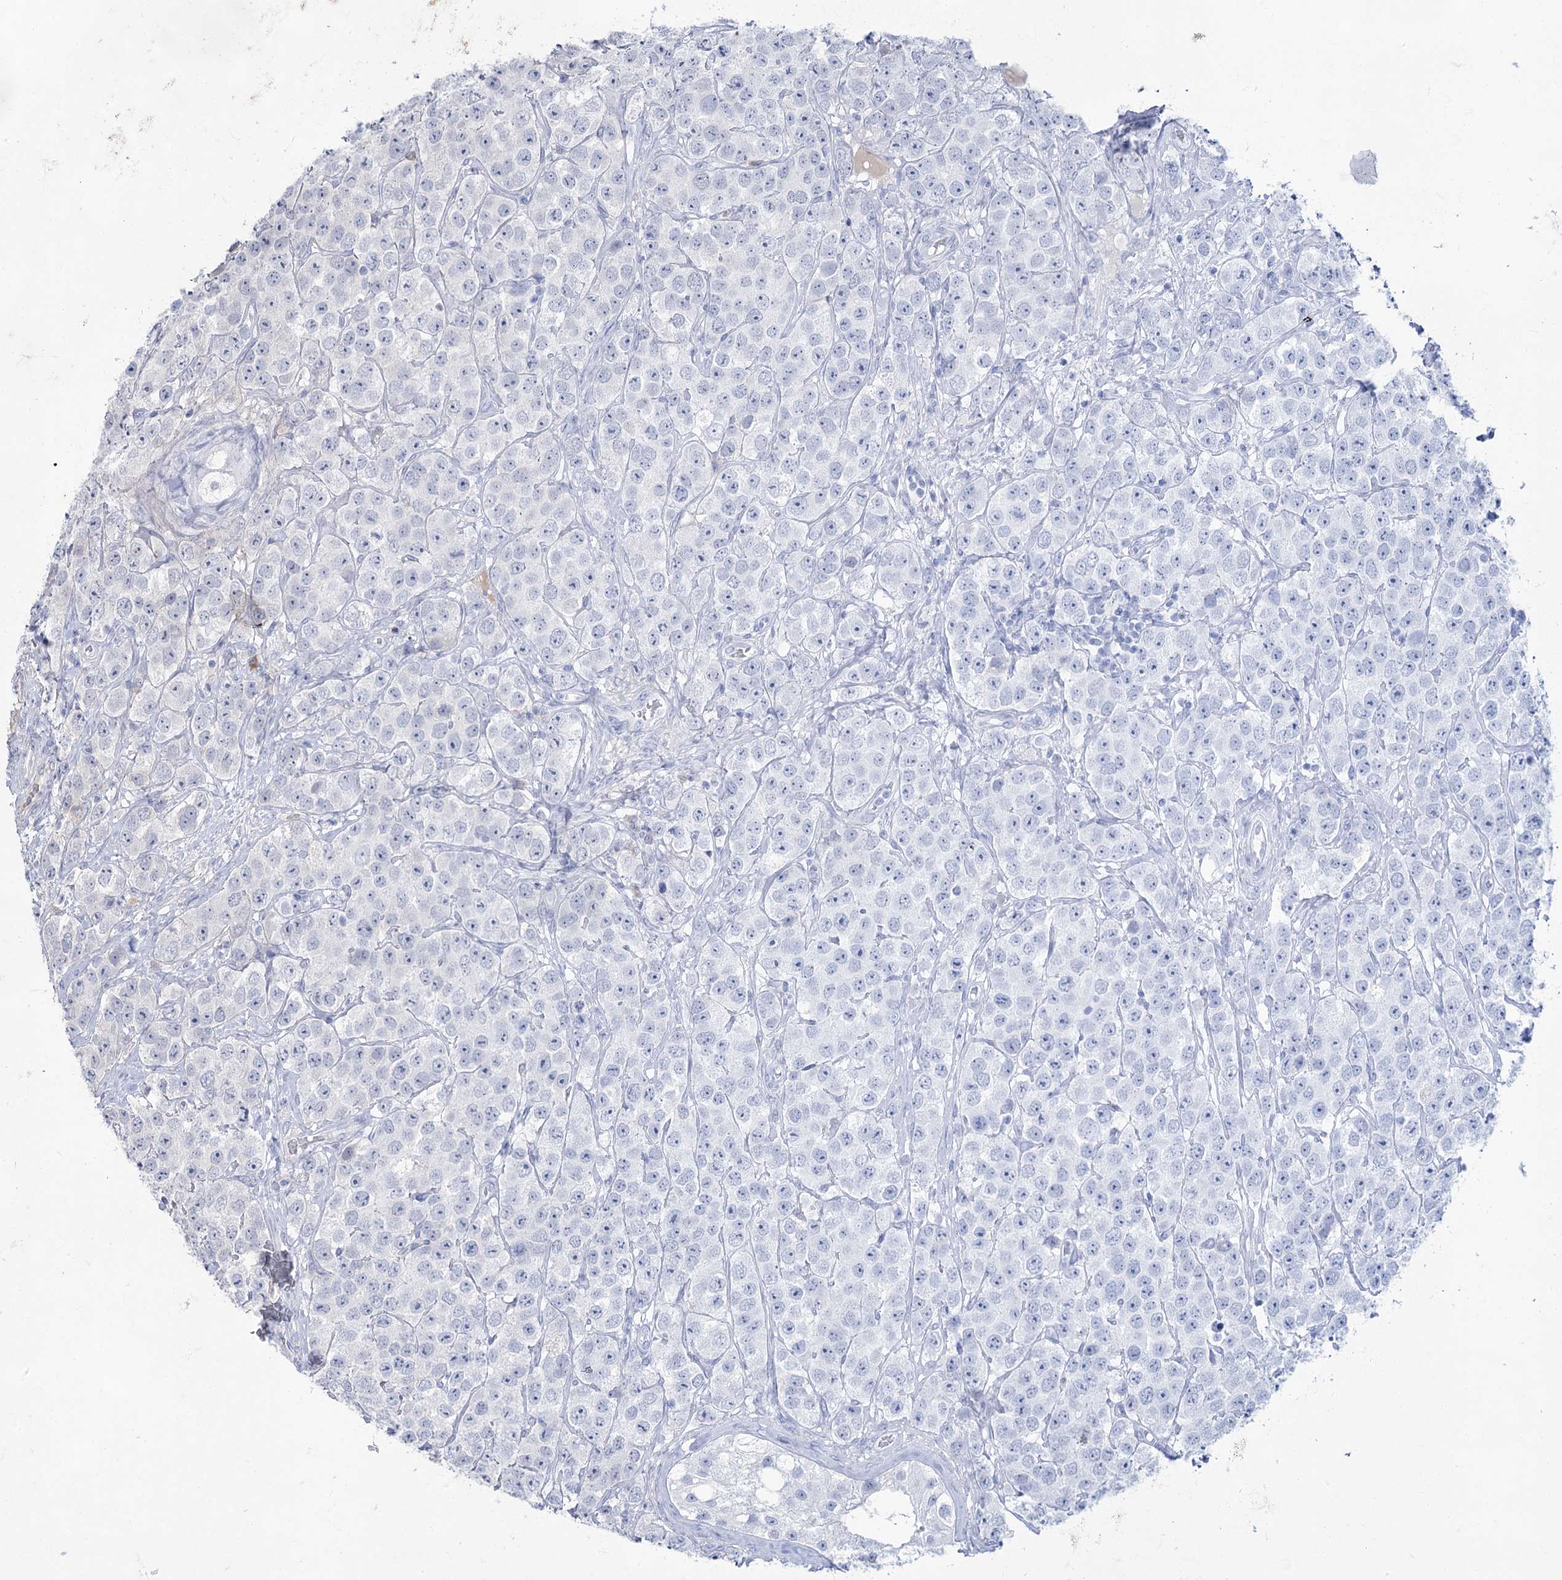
{"staining": {"intensity": "negative", "quantity": "none", "location": "none"}, "tissue": "testis cancer", "cell_type": "Tumor cells", "image_type": "cancer", "snomed": [{"axis": "morphology", "description": "Seminoma, NOS"}, {"axis": "topography", "description": "Testis"}], "caption": "A high-resolution histopathology image shows immunohistochemistry staining of seminoma (testis), which demonstrates no significant expression in tumor cells.", "gene": "ACRV1", "patient": {"sex": "male", "age": 28}}